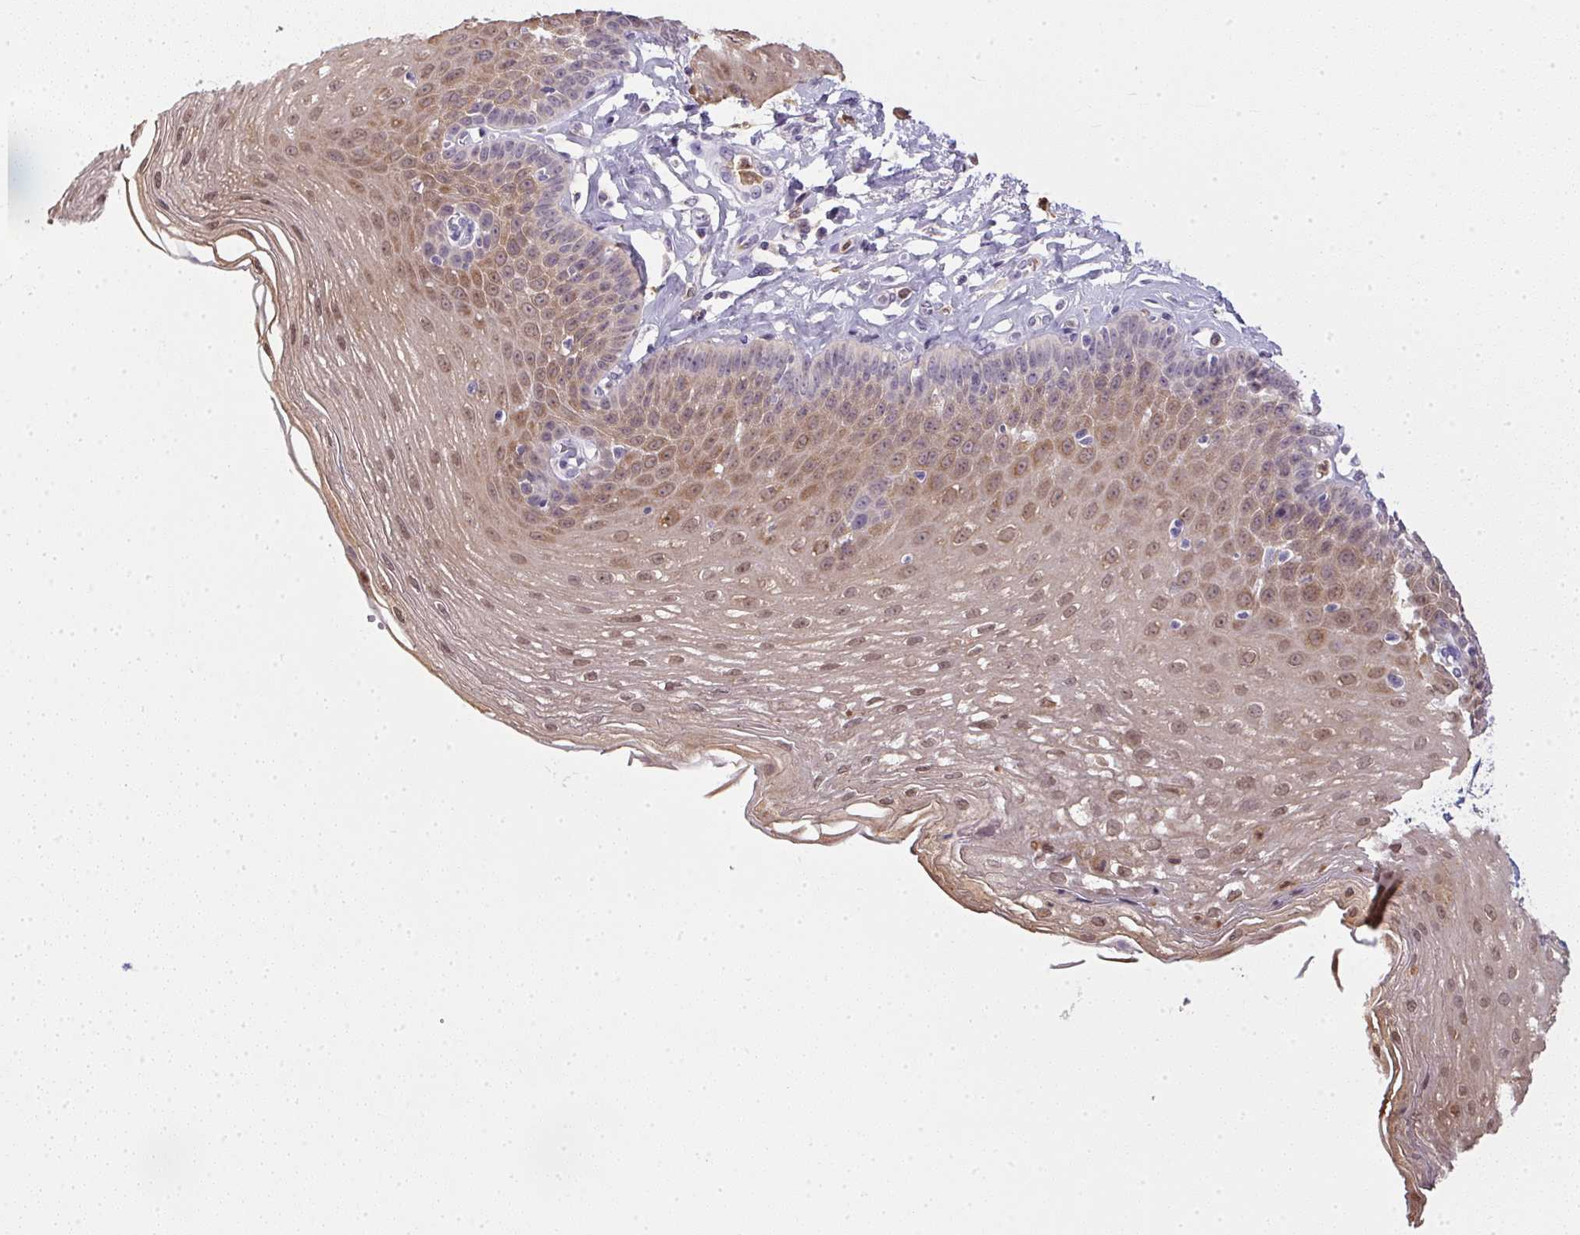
{"staining": {"intensity": "weak", "quantity": "25%-75%", "location": "cytoplasmic/membranous,nuclear"}, "tissue": "esophagus", "cell_type": "Squamous epithelial cells", "image_type": "normal", "snomed": [{"axis": "morphology", "description": "Normal tissue, NOS"}, {"axis": "topography", "description": "Esophagus"}], "caption": "DAB (3,3'-diaminobenzidine) immunohistochemical staining of benign esophagus shows weak cytoplasmic/membranous,nuclear protein positivity in approximately 25%-75% of squamous epithelial cells.", "gene": "DNAJC5G", "patient": {"sex": "female", "age": 81}}